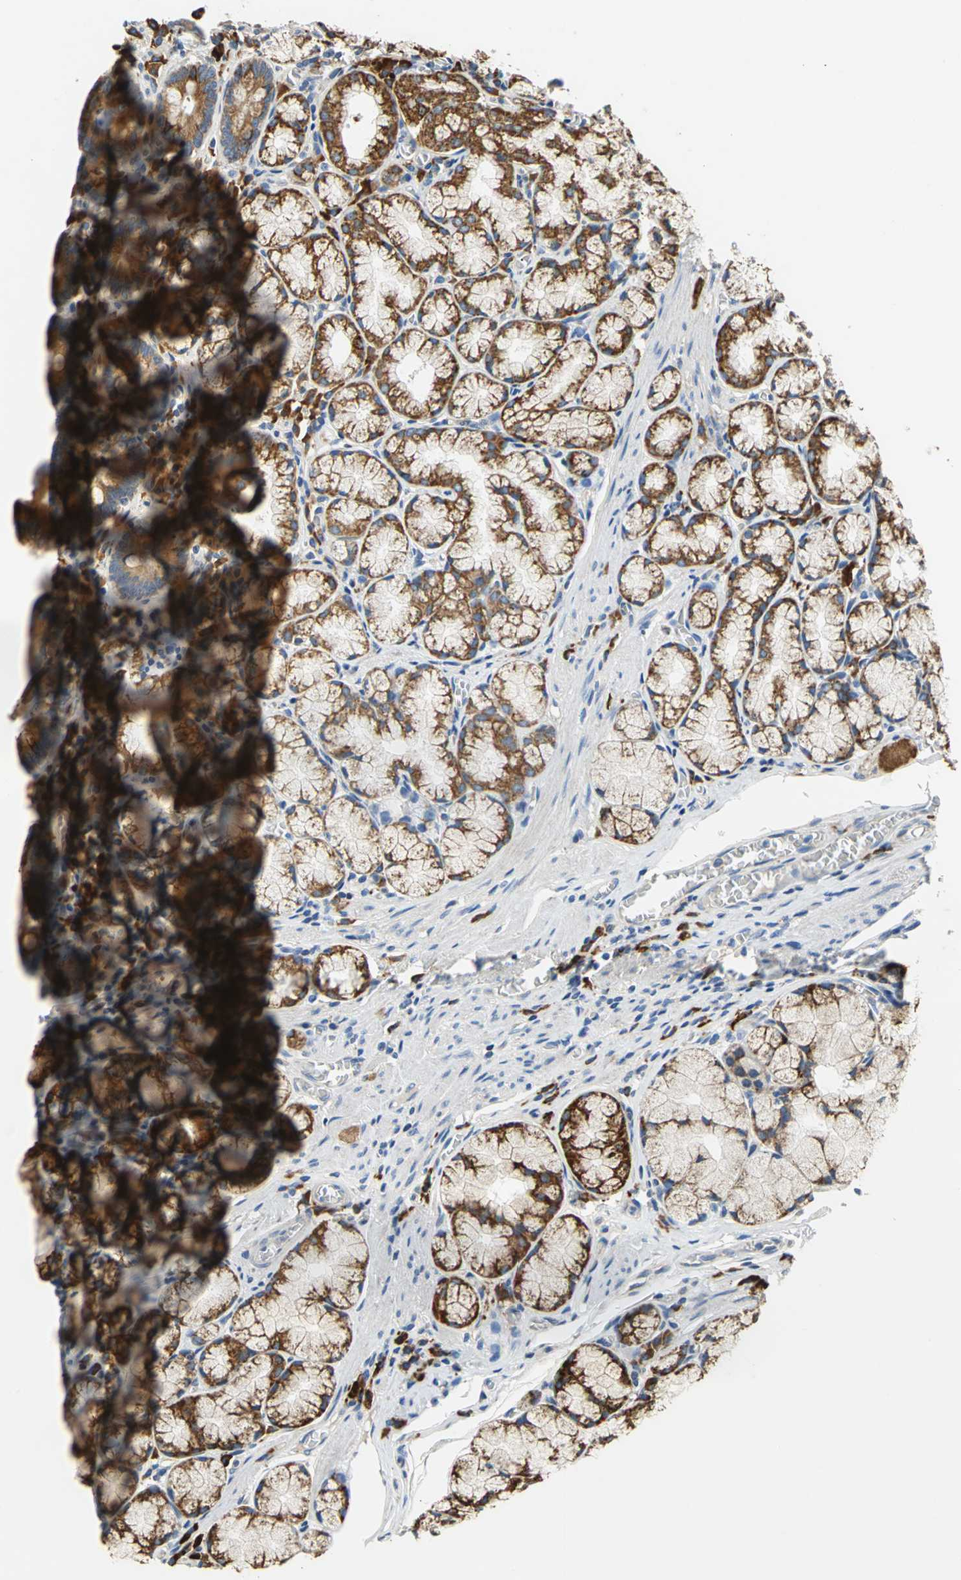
{"staining": {"intensity": "strong", "quantity": ">75%", "location": "cytoplasmic/membranous"}, "tissue": "stomach", "cell_type": "Glandular cells", "image_type": "normal", "snomed": [{"axis": "morphology", "description": "Normal tissue, NOS"}, {"axis": "topography", "description": "Stomach, lower"}], "caption": "Immunohistochemistry (IHC) micrograph of normal stomach stained for a protein (brown), which reveals high levels of strong cytoplasmic/membranous staining in approximately >75% of glandular cells.", "gene": "TULP4", "patient": {"sex": "male", "age": 56}}